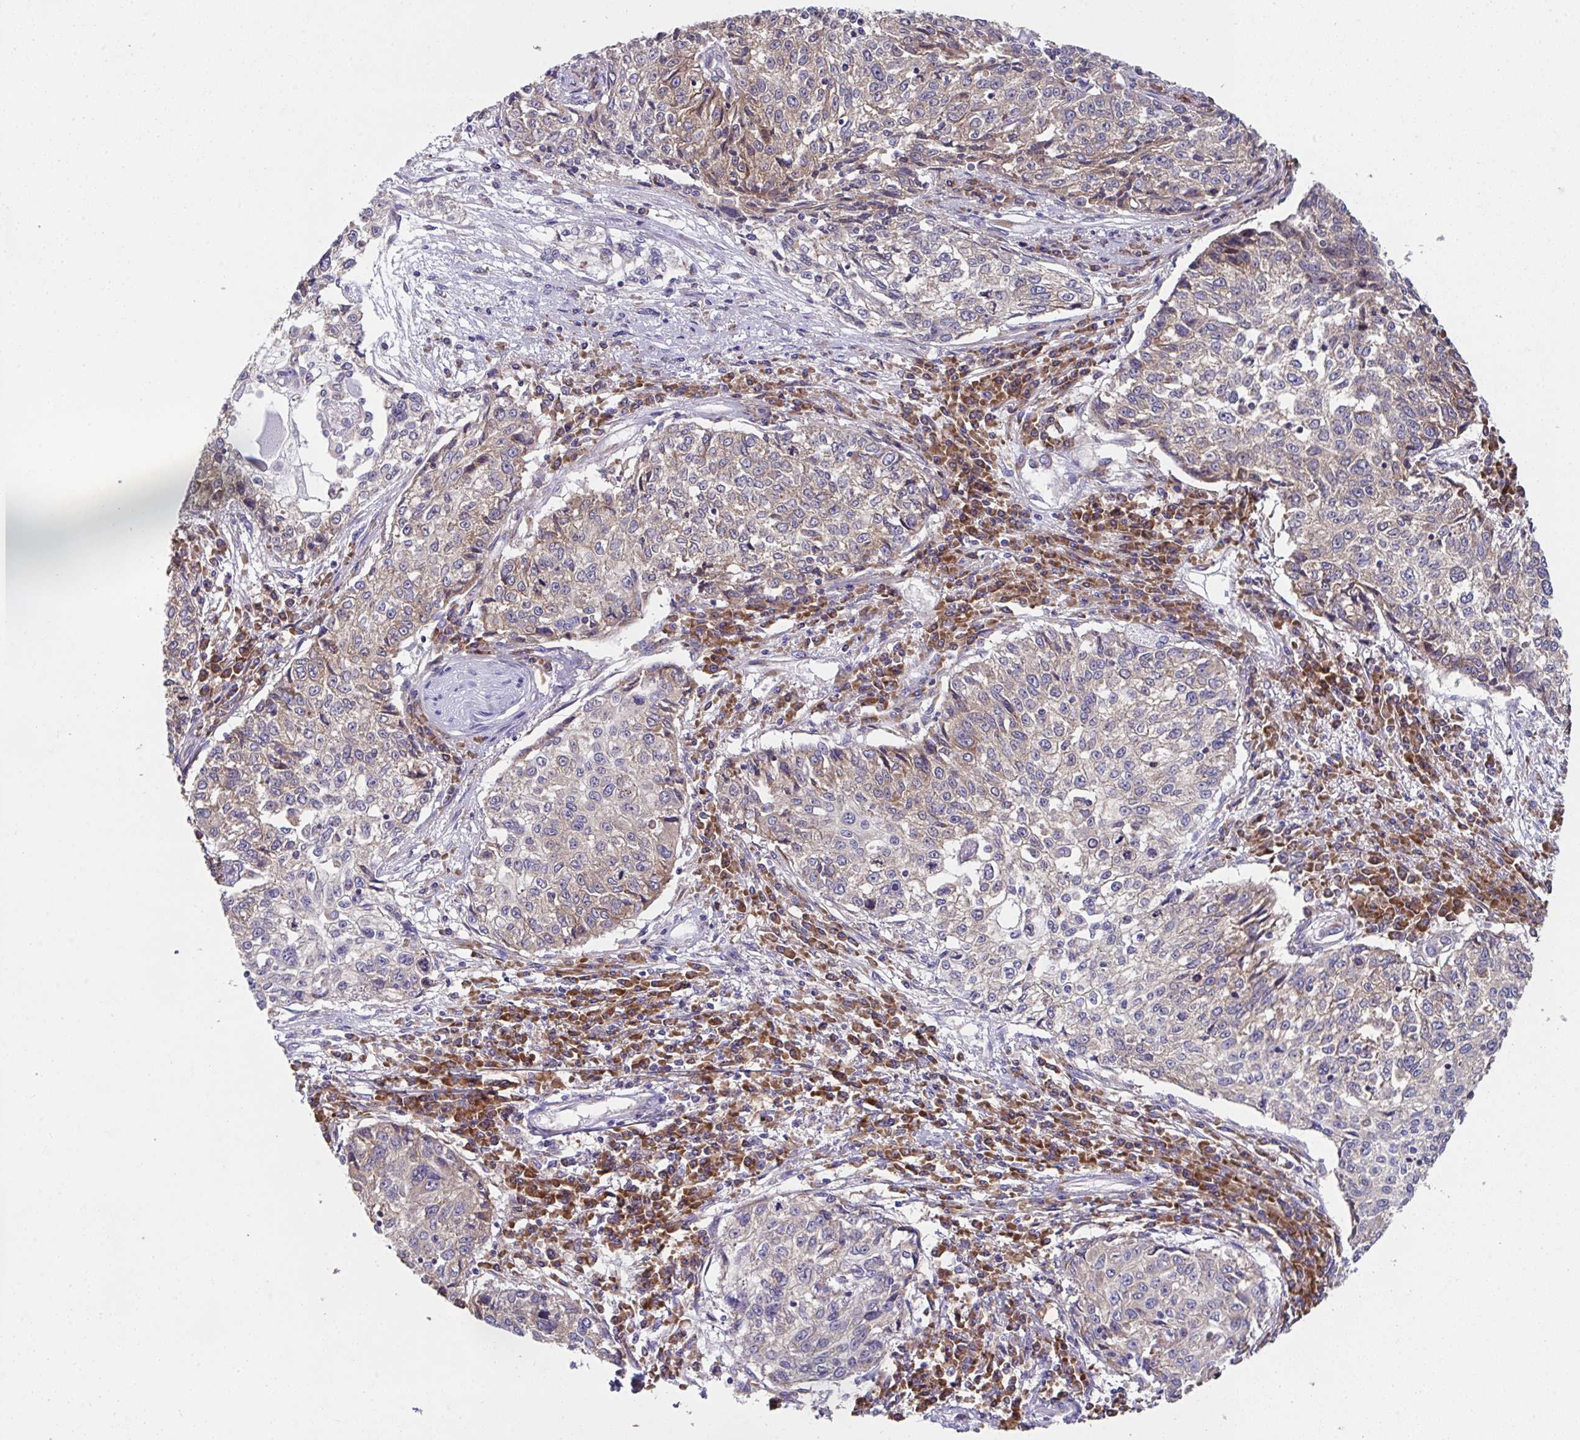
{"staining": {"intensity": "moderate", "quantity": "<25%", "location": "cytoplasmic/membranous"}, "tissue": "cervical cancer", "cell_type": "Tumor cells", "image_type": "cancer", "snomed": [{"axis": "morphology", "description": "Squamous cell carcinoma, NOS"}, {"axis": "topography", "description": "Cervix"}], "caption": "Immunohistochemical staining of human squamous cell carcinoma (cervical) reveals moderate cytoplasmic/membranous protein positivity in about <25% of tumor cells.", "gene": "FAU", "patient": {"sex": "female", "age": 57}}